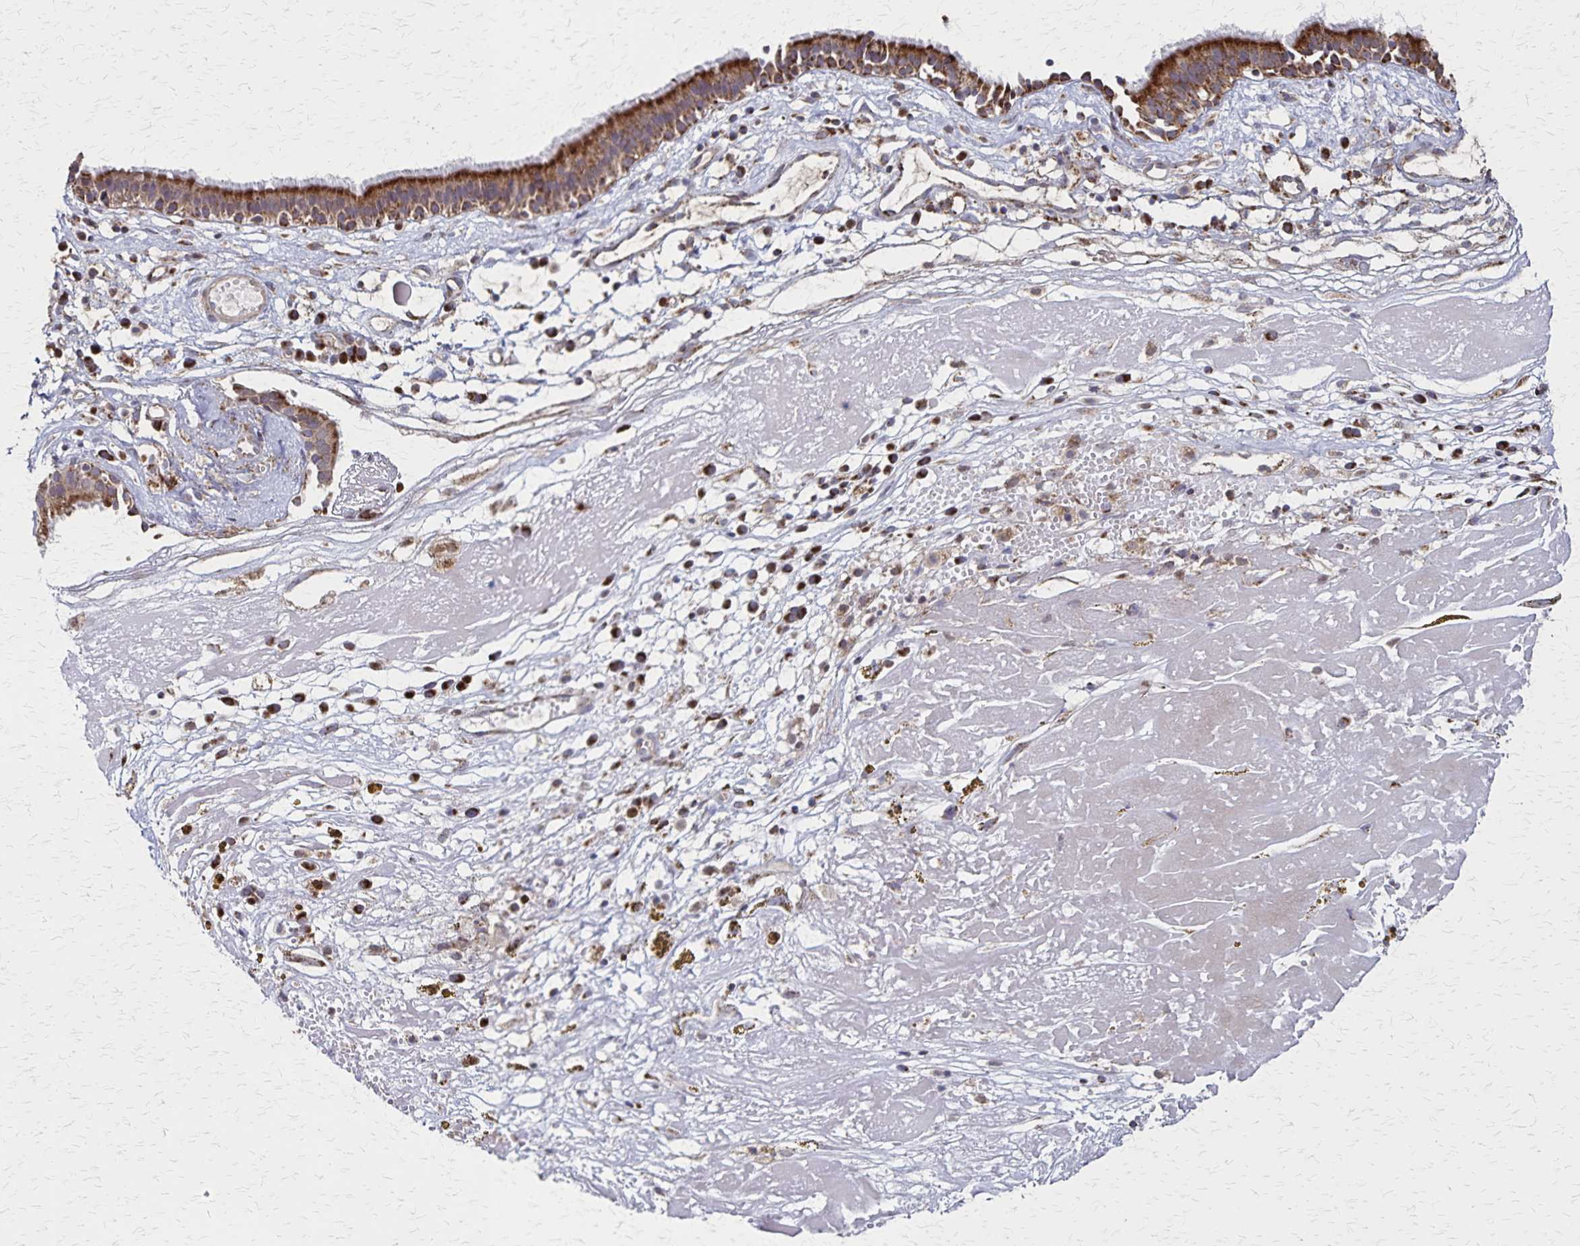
{"staining": {"intensity": "strong", "quantity": ">75%", "location": "cytoplasmic/membranous"}, "tissue": "nasopharynx", "cell_type": "Respiratory epithelial cells", "image_type": "normal", "snomed": [{"axis": "morphology", "description": "Normal tissue, NOS"}, {"axis": "topography", "description": "Nasopharynx"}], "caption": "IHC image of normal nasopharynx: nasopharynx stained using immunohistochemistry (IHC) demonstrates high levels of strong protein expression localized specifically in the cytoplasmic/membranous of respiratory epithelial cells, appearing as a cytoplasmic/membranous brown color.", "gene": "NFS1", "patient": {"sex": "male", "age": 24}}